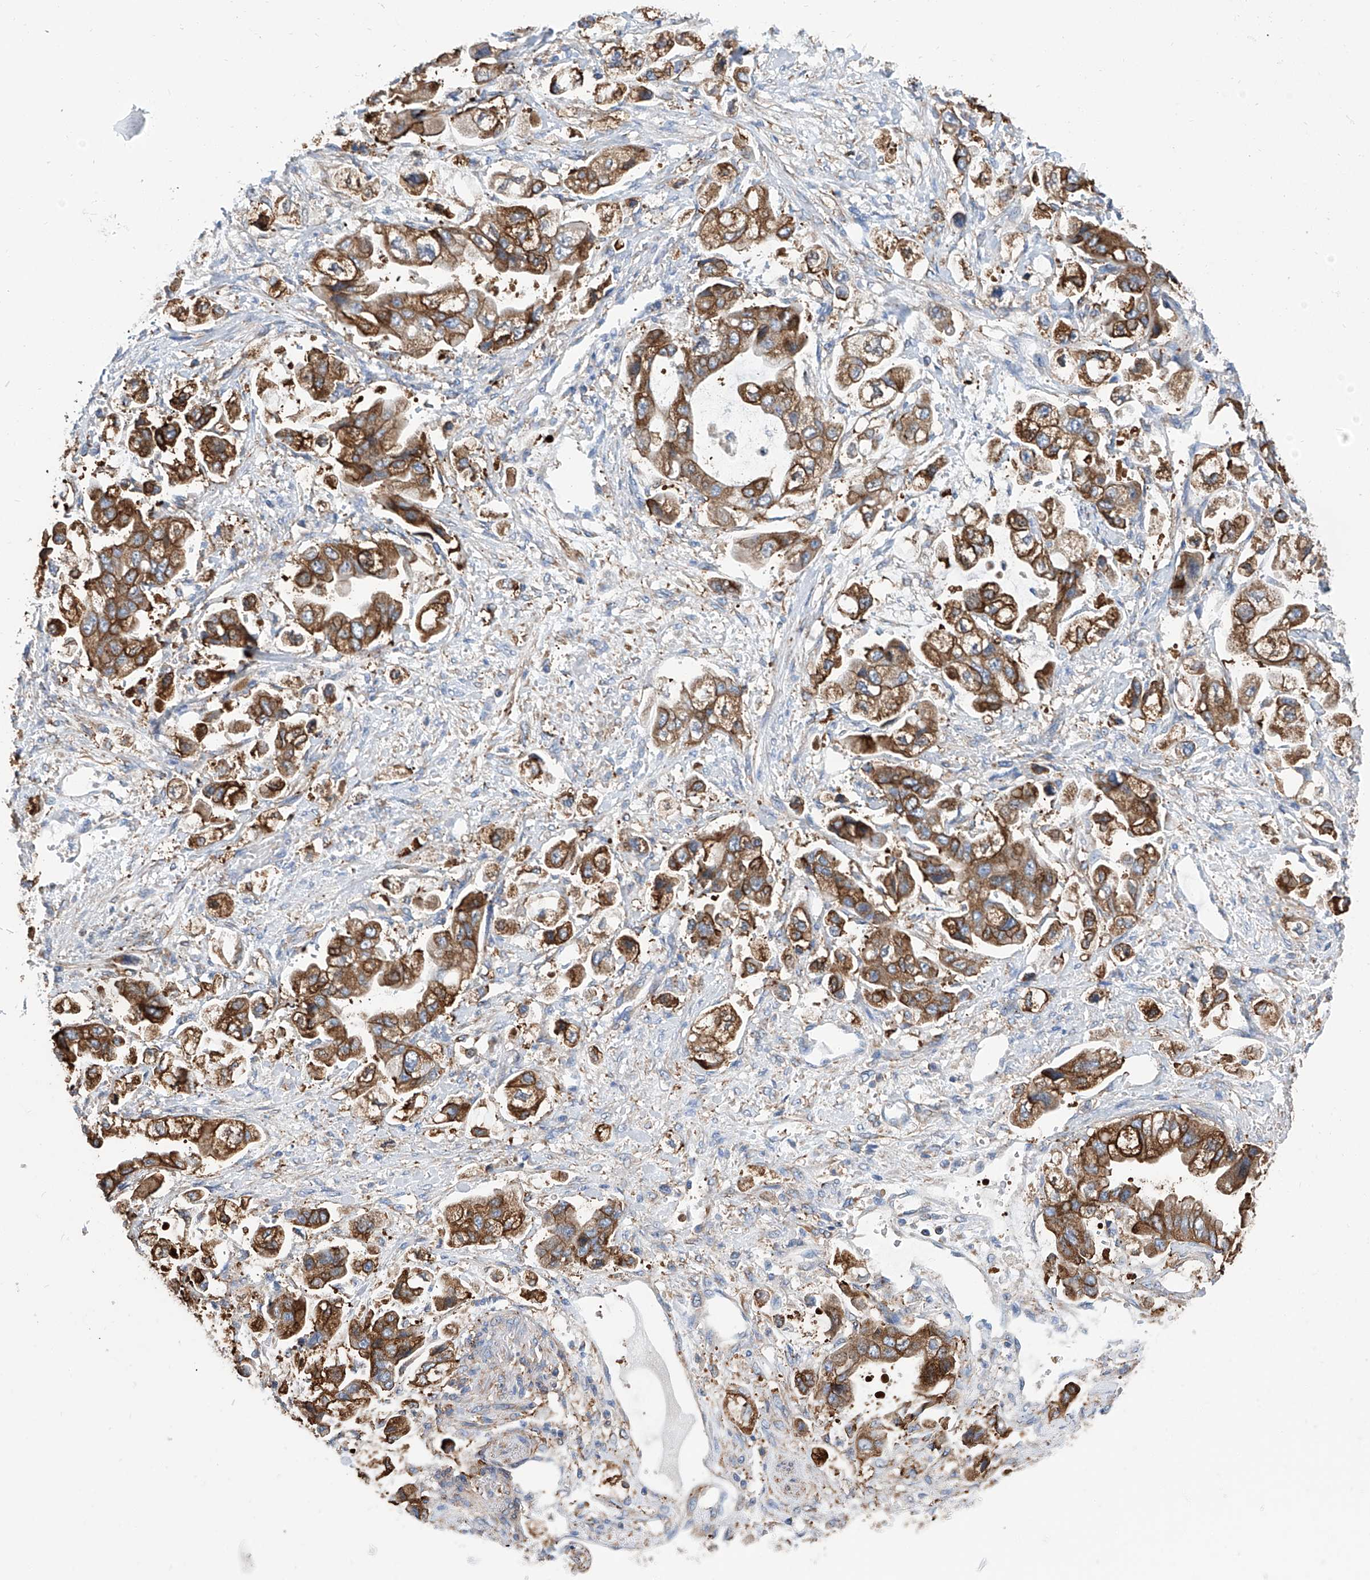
{"staining": {"intensity": "moderate", "quantity": ">75%", "location": "cytoplasmic/membranous"}, "tissue": "stomach cancer", "cell_type": "Tumor cells", "image_type": "cancer", "snomed": [{"axis": "morphology", "description": "Adenocarcinoma, NOS"}, {"axis": "topography", "description": "Stomach"}], "caption": "IHC of stomach cancer displays medium levels of moderate cytoplasmic/membranous expression in about >75% of tumor cells.", "gene": "GPT", "patient": {"sex": "male", "age": 62}}